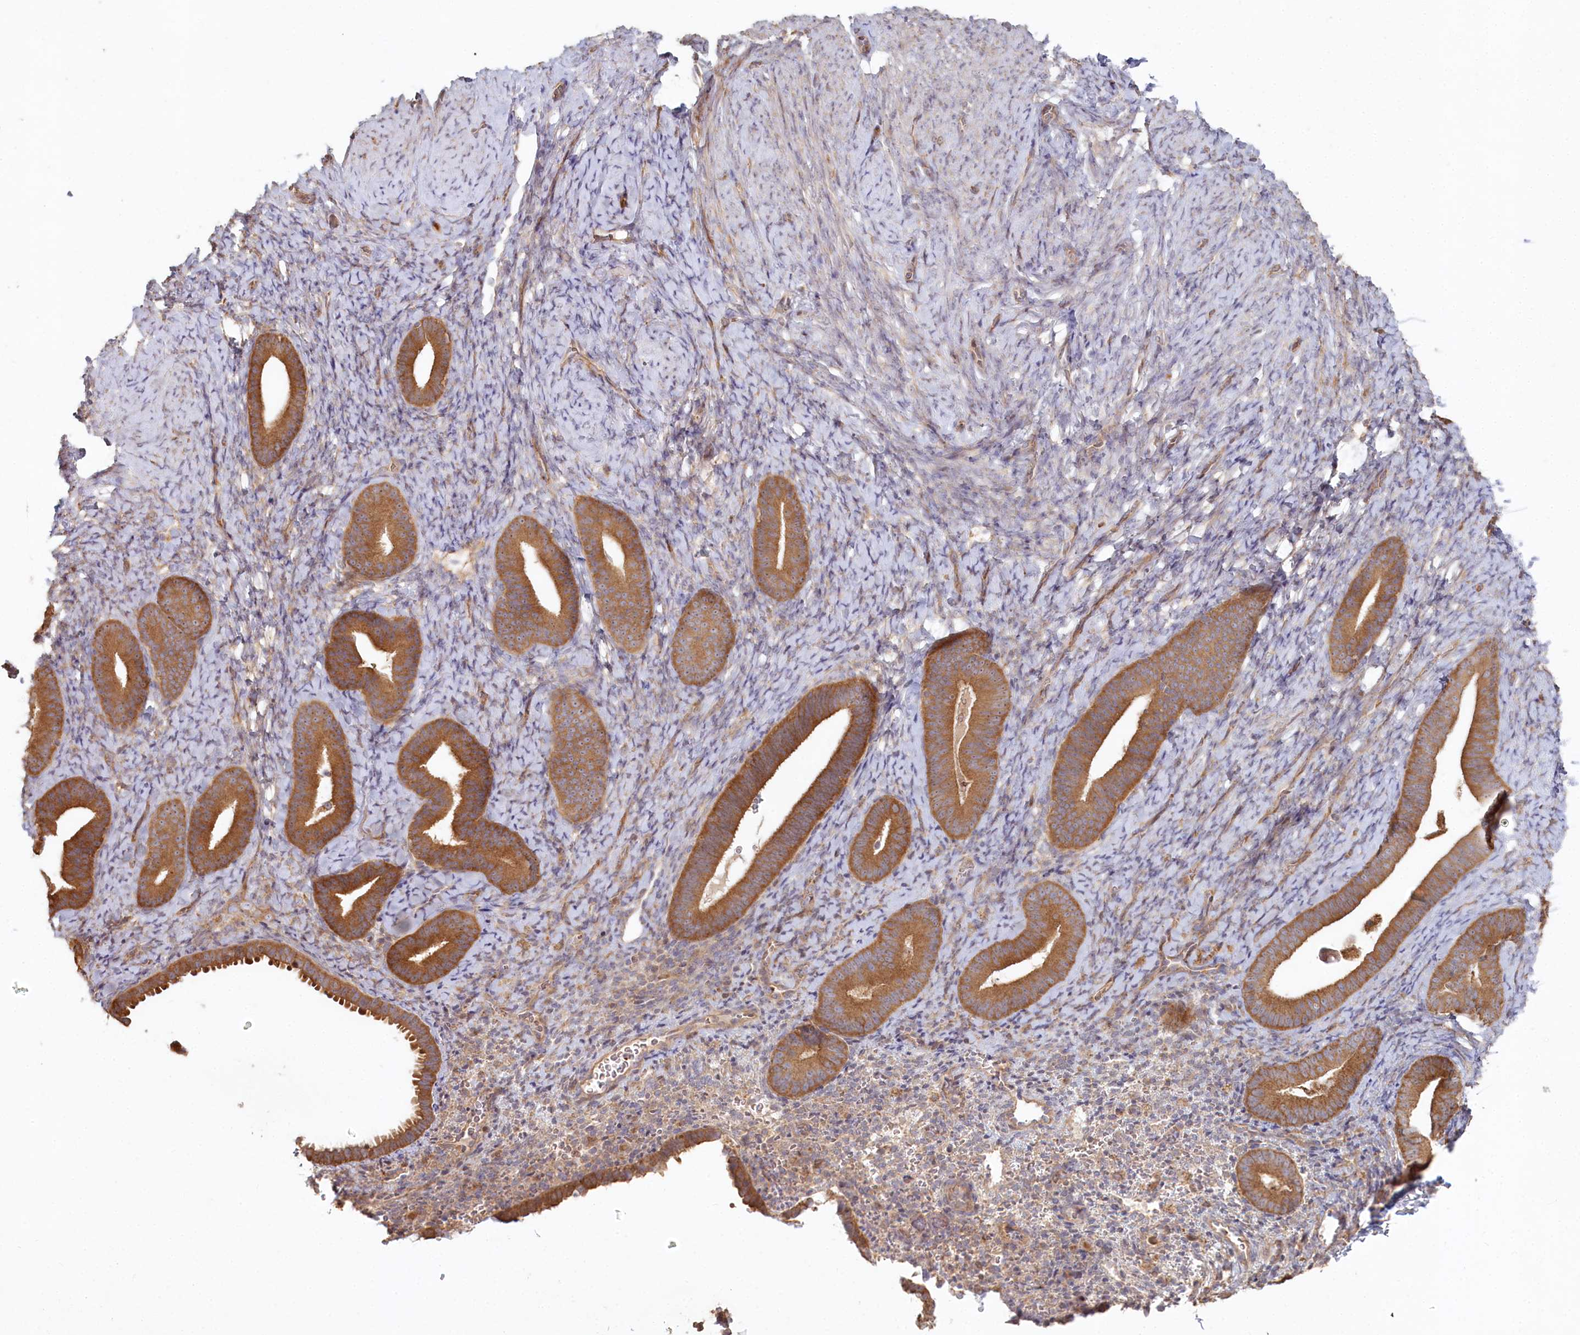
{"staining": {"intensity": "weak", "quantity": "<25%", "location": "cytoplasmic/membranous"}, "tissue": "endometrium", "cell_type": "Cells in endometrial stroma", "image_type": "normal", "snomed": [{"axis": "morphology", "description": "Normal tissue, NOS"}, {"axis": "topography", "description": "Endometrium"}], "caption": "High power microscopy image of an immunohistochemistry (IHC) photomicrograph of benign endometrium, revealing no significant positivity in cells in endometrial stroma.", "gene": "HAL", "patient": {"sex": "female", "age": 65}}